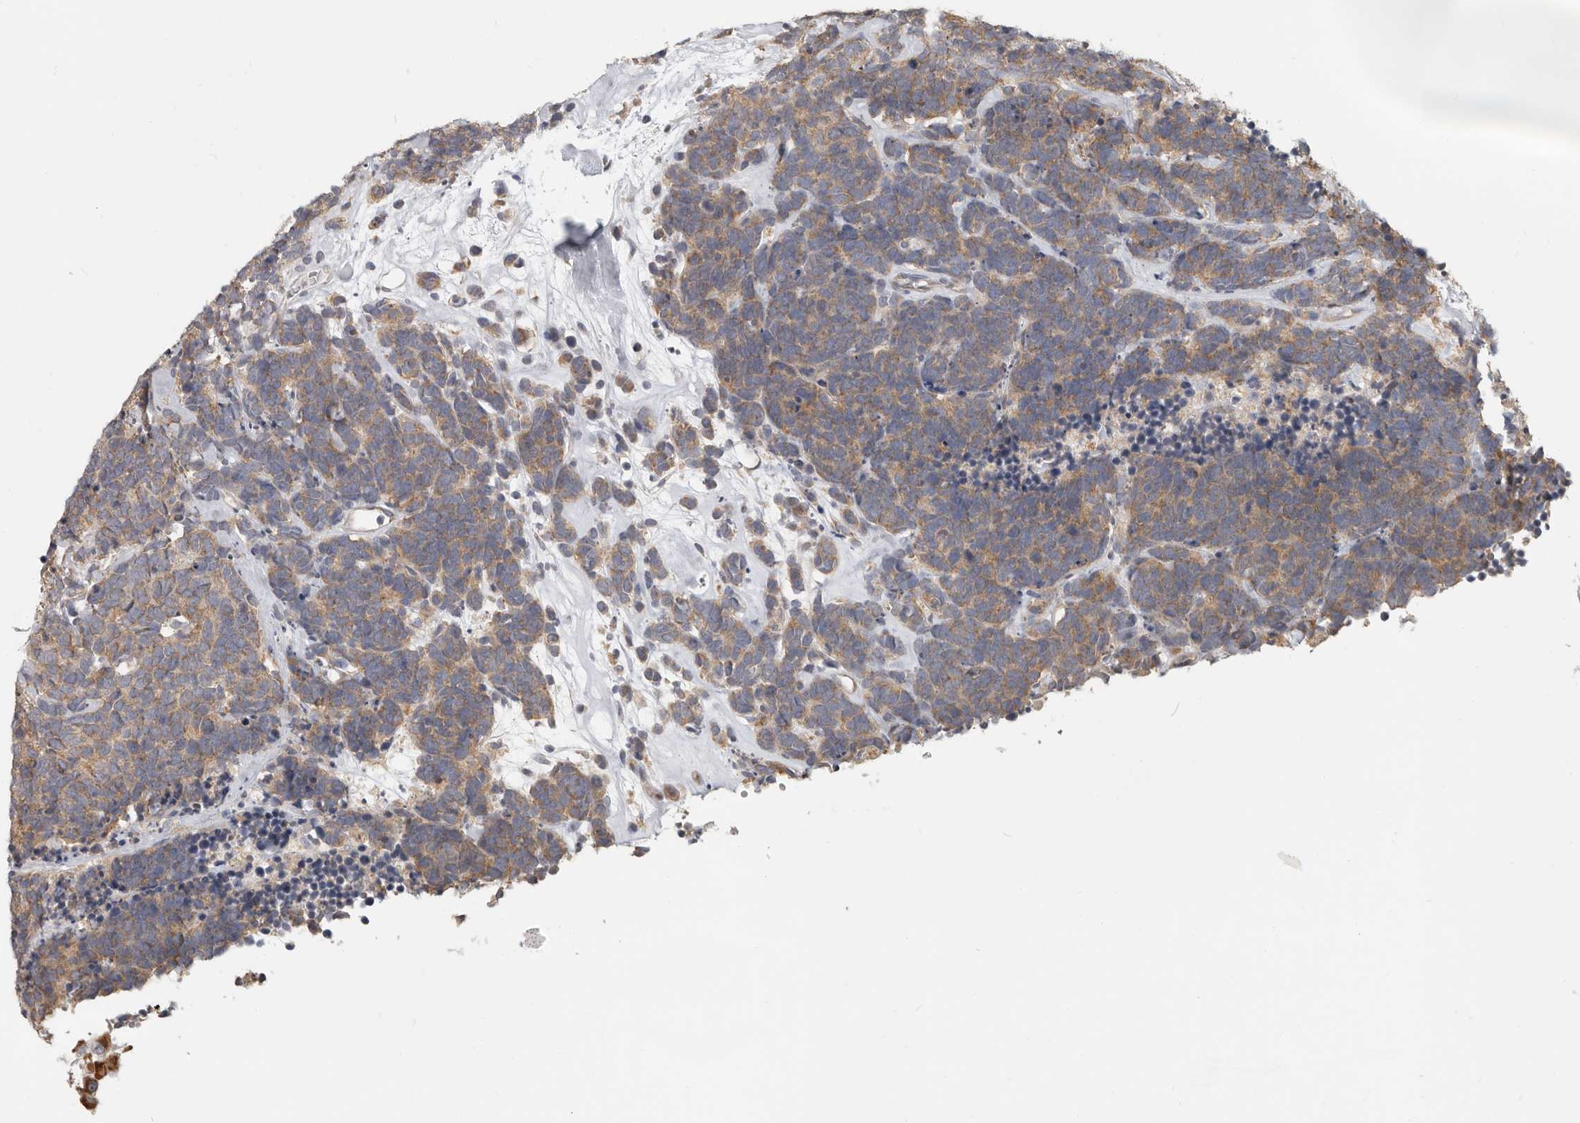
{"staining": {"intensity": "moderate", "quantity": ">75%", "location": "cytoplasmic/membranous"}, "tissue": "carcinoid", "cell_type": "Tumor cells", "image_type": "cancer", "snomed": [{"axis": "morphology", "description": "Carcinoma, NOS"}, {"axis": "morphology", "description": "Carcinoid, malignant, NOS"}, {"axis": "topography", "description": "Urinary bladder"}], "caption": "An image of human carcinoid stained for a protein exhibits moderate cytoplasmic/membranous brown staining in tumor cells. The staining is performed using DAB brown chromogen to label protein expression. The nuclei are counter-stained blue using hematoxylin.", "gene": "UNK", "patient": {"sex": "male", "age": 57}}